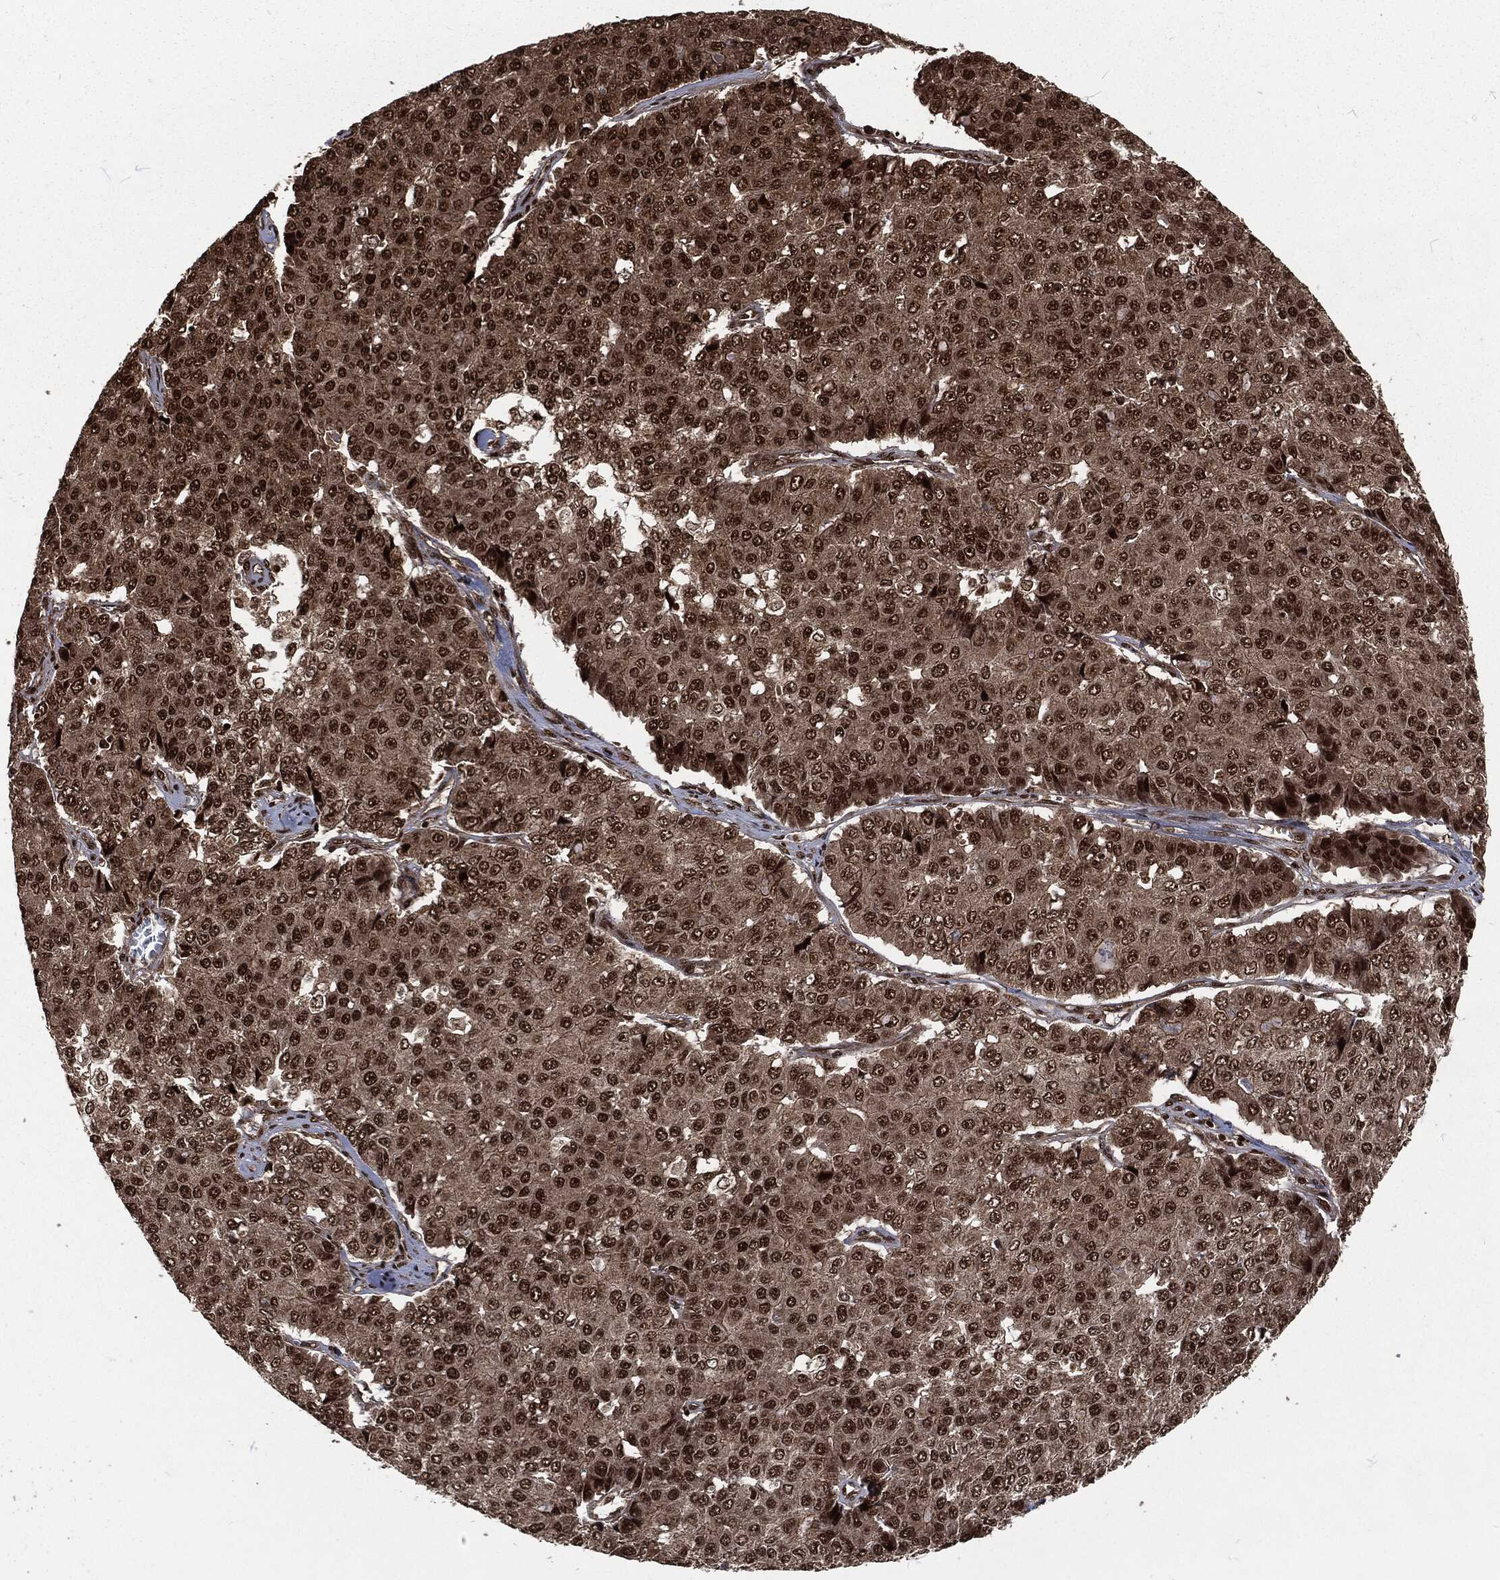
{"staining": {"intensity": "strong", "quantity": "25%-75%", "location": "nuclear"}, "tissue": "pancreatic cancer", "cell_type": "Tumor cells", "image_type": "cancer", "snomed": [{"axis": "morphology", "description": "Normal tissue, NOS"}, {"axis": "morphology", "description": "Adenocarcinoma, NOS"}, {"axis": "topography", "description": "Pancreas"}, {"axis": "topography", "description": "Duodenum"}], "caption": "Brown immunohistochemical staining in adenocarcinoma (pancreatic) reveals strong nuclear positivity in about 25%-75% of tumor cells. Immunohistochemistry stains the protein of interest in brown and the nuclei are stained blue.", "gene": "NGRN", "patient": {"sex": "male", "age": 50}}